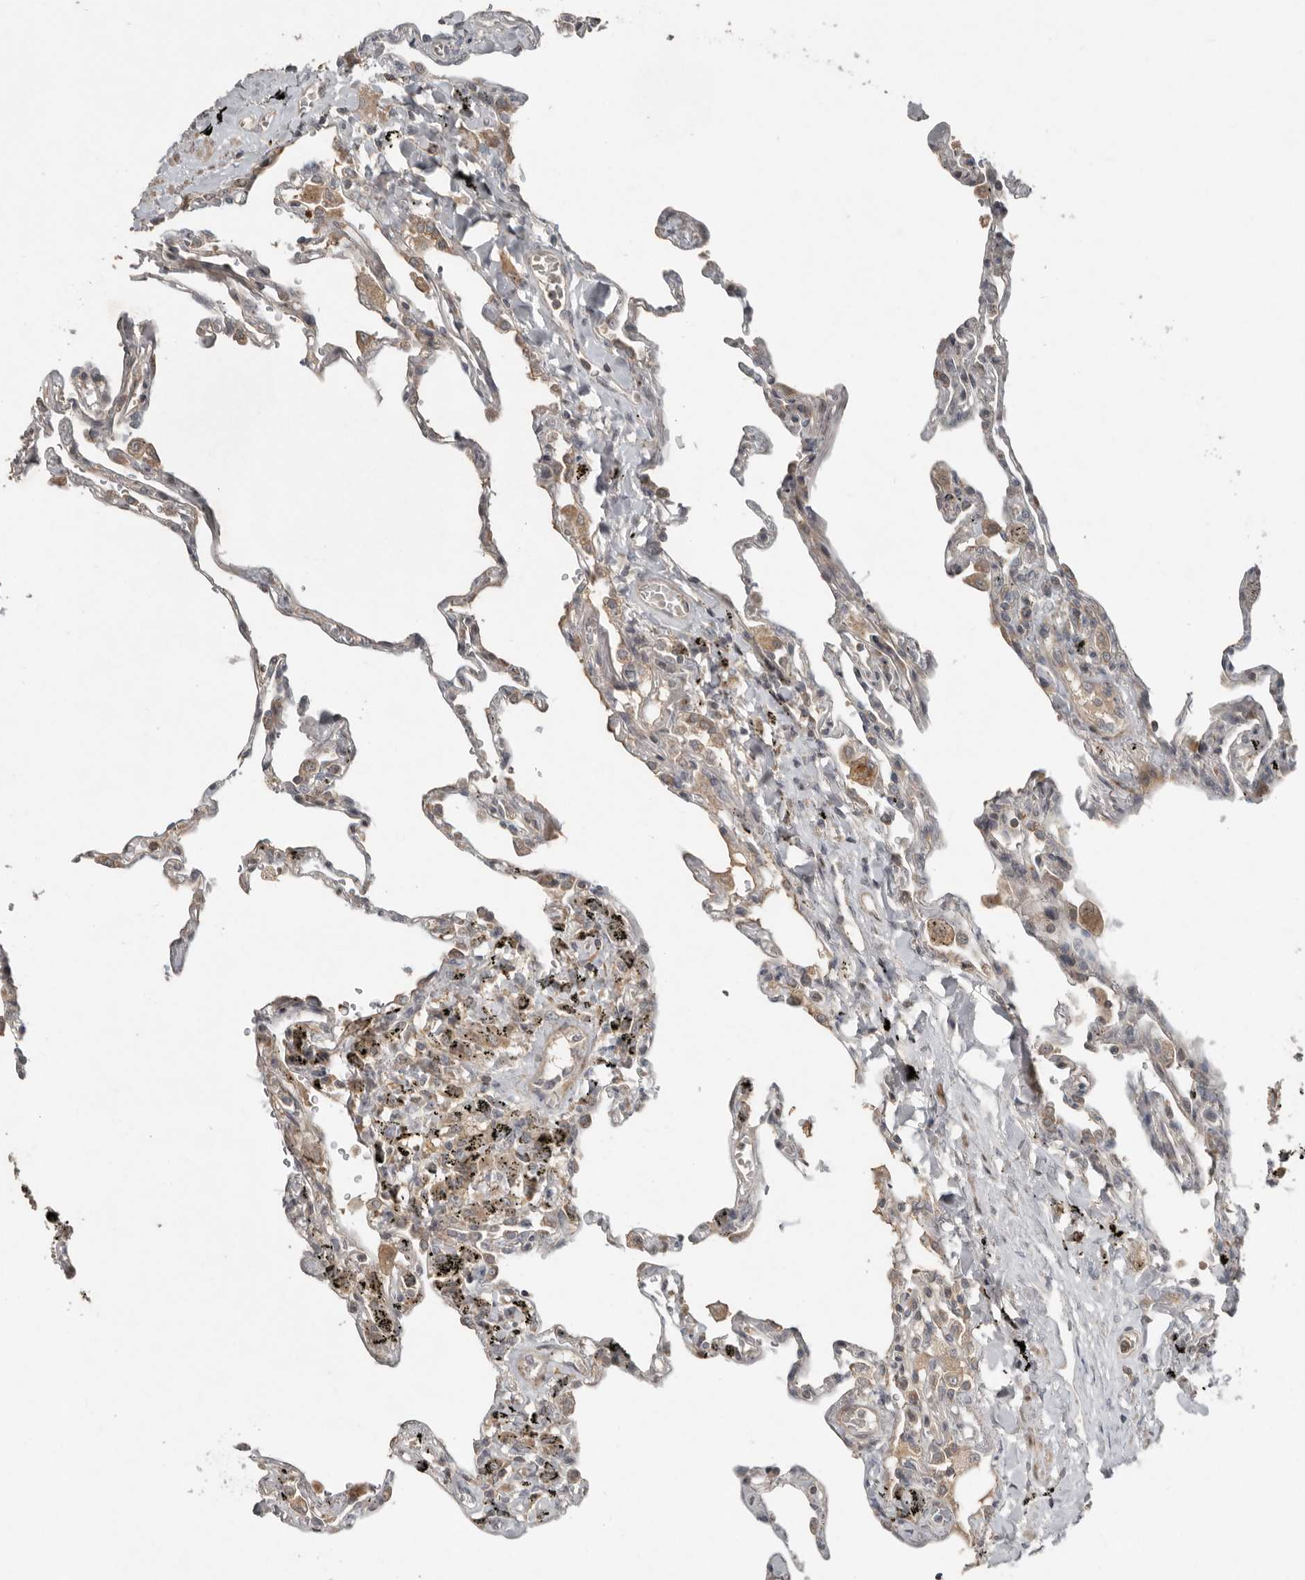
{"staining": {"intensity": "weak", "quantity": "<25%", "location": "cytoplasmic/membranous"}, "tissue": "lung", "cell_type": "Alveolar cells", "image_type": "normal", "snomed": [{"axis": "morphology", "description": "Normal tissue, NOS"}, {"axis": "topography", "description": "Lung"}], "caption": "Alveolar cells show no significant protein positivity in benign lung. Nuclei are stained in blue.", "gene": "SLC6A7", "patient": {"sex": "male", "age": 59}}